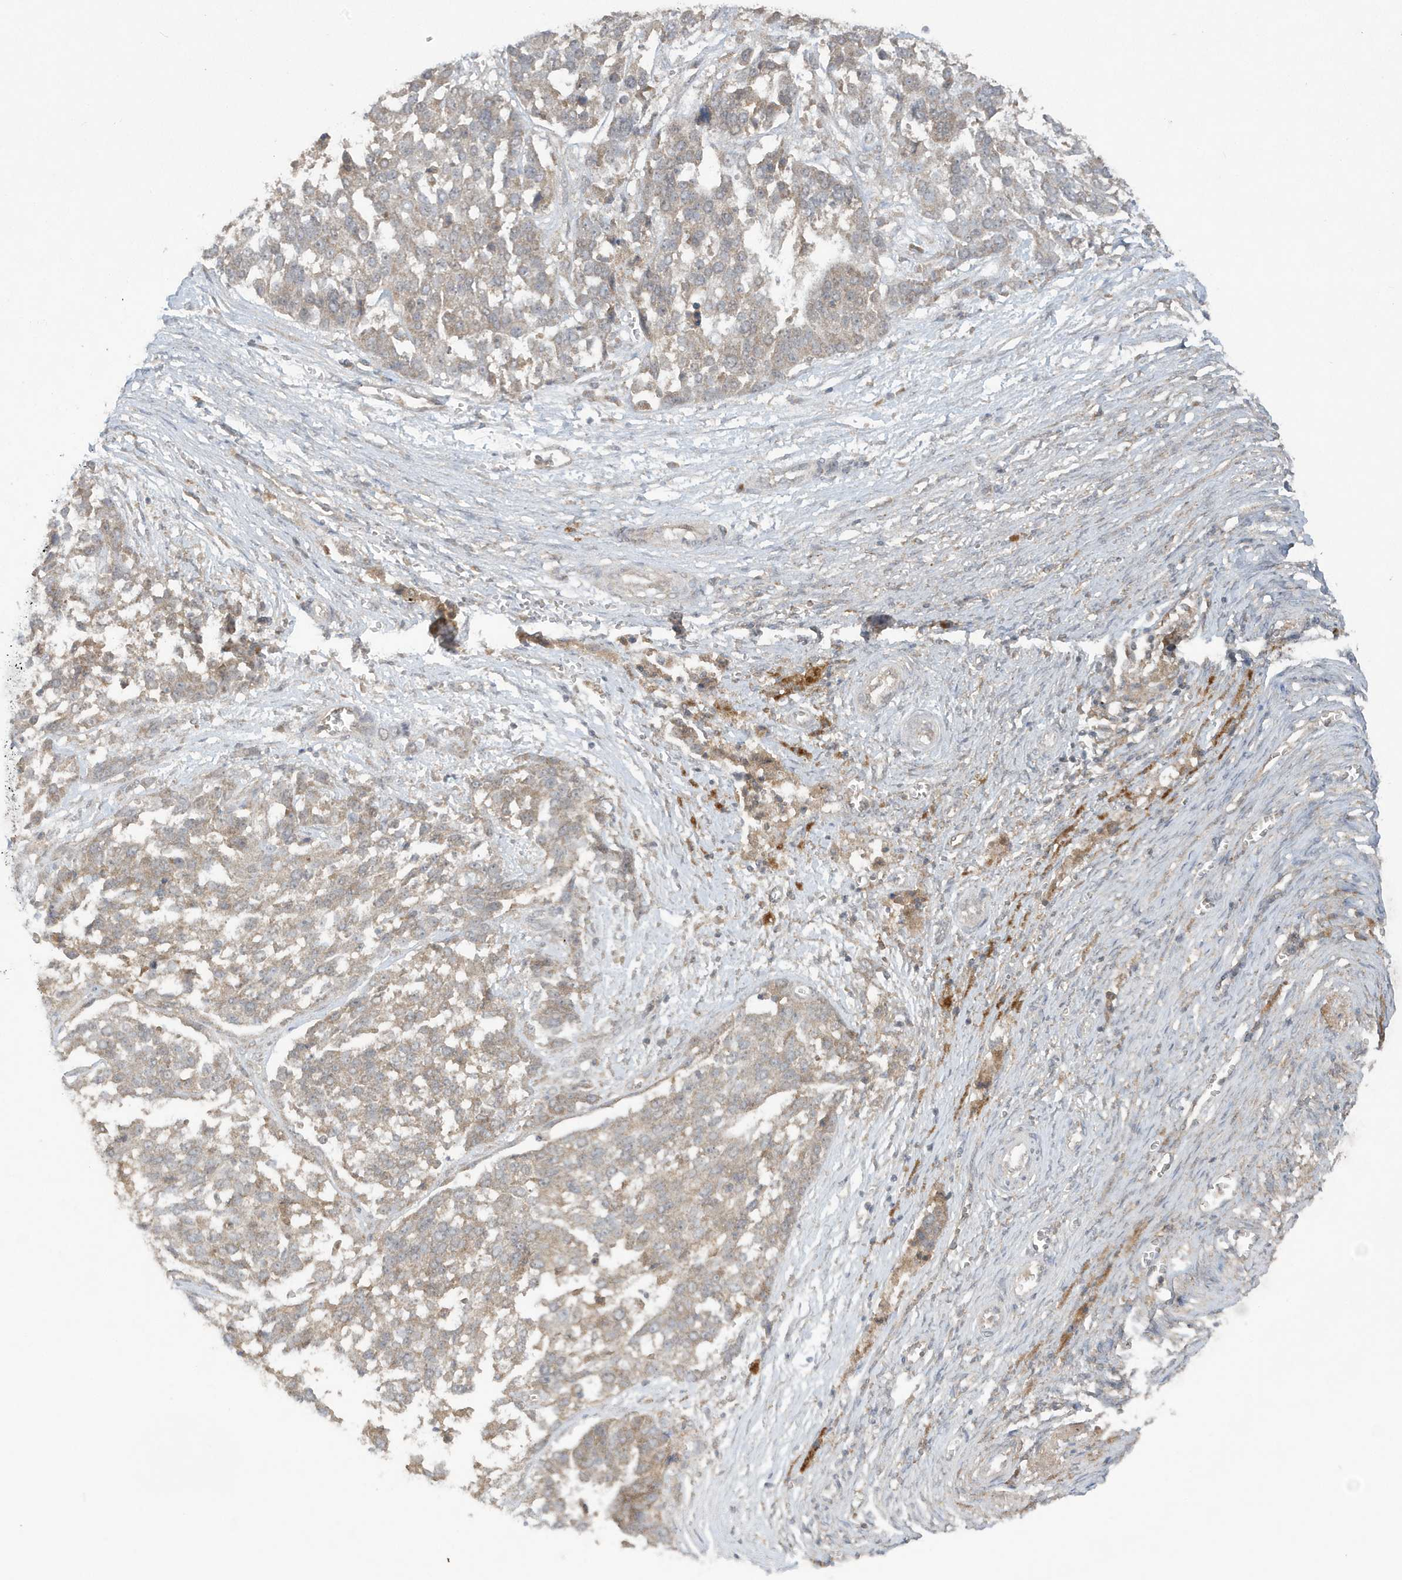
{"staining": {"intensity": "weak", "quantity": "25%-75%", "location": "cytoplasmic/membranous"}, "tissue": "ovarian cancer", "cell_type": "Tumor cells", "image_type": "cancer", "snomed": [{"axis": "morphology", "description": "Cystadenocarcinoma, serous, NOS"}, {"axis": "topography", "description": "Ovary"}], "caption": "Ovarian cancer was stained to show a protein in brown. There is low levels of weak cytoplasmic/membranous staining in approximately 25%-75% of tumor cells.", "gene": "C1RL", "patient": {"sex": "female", "age": 44}}